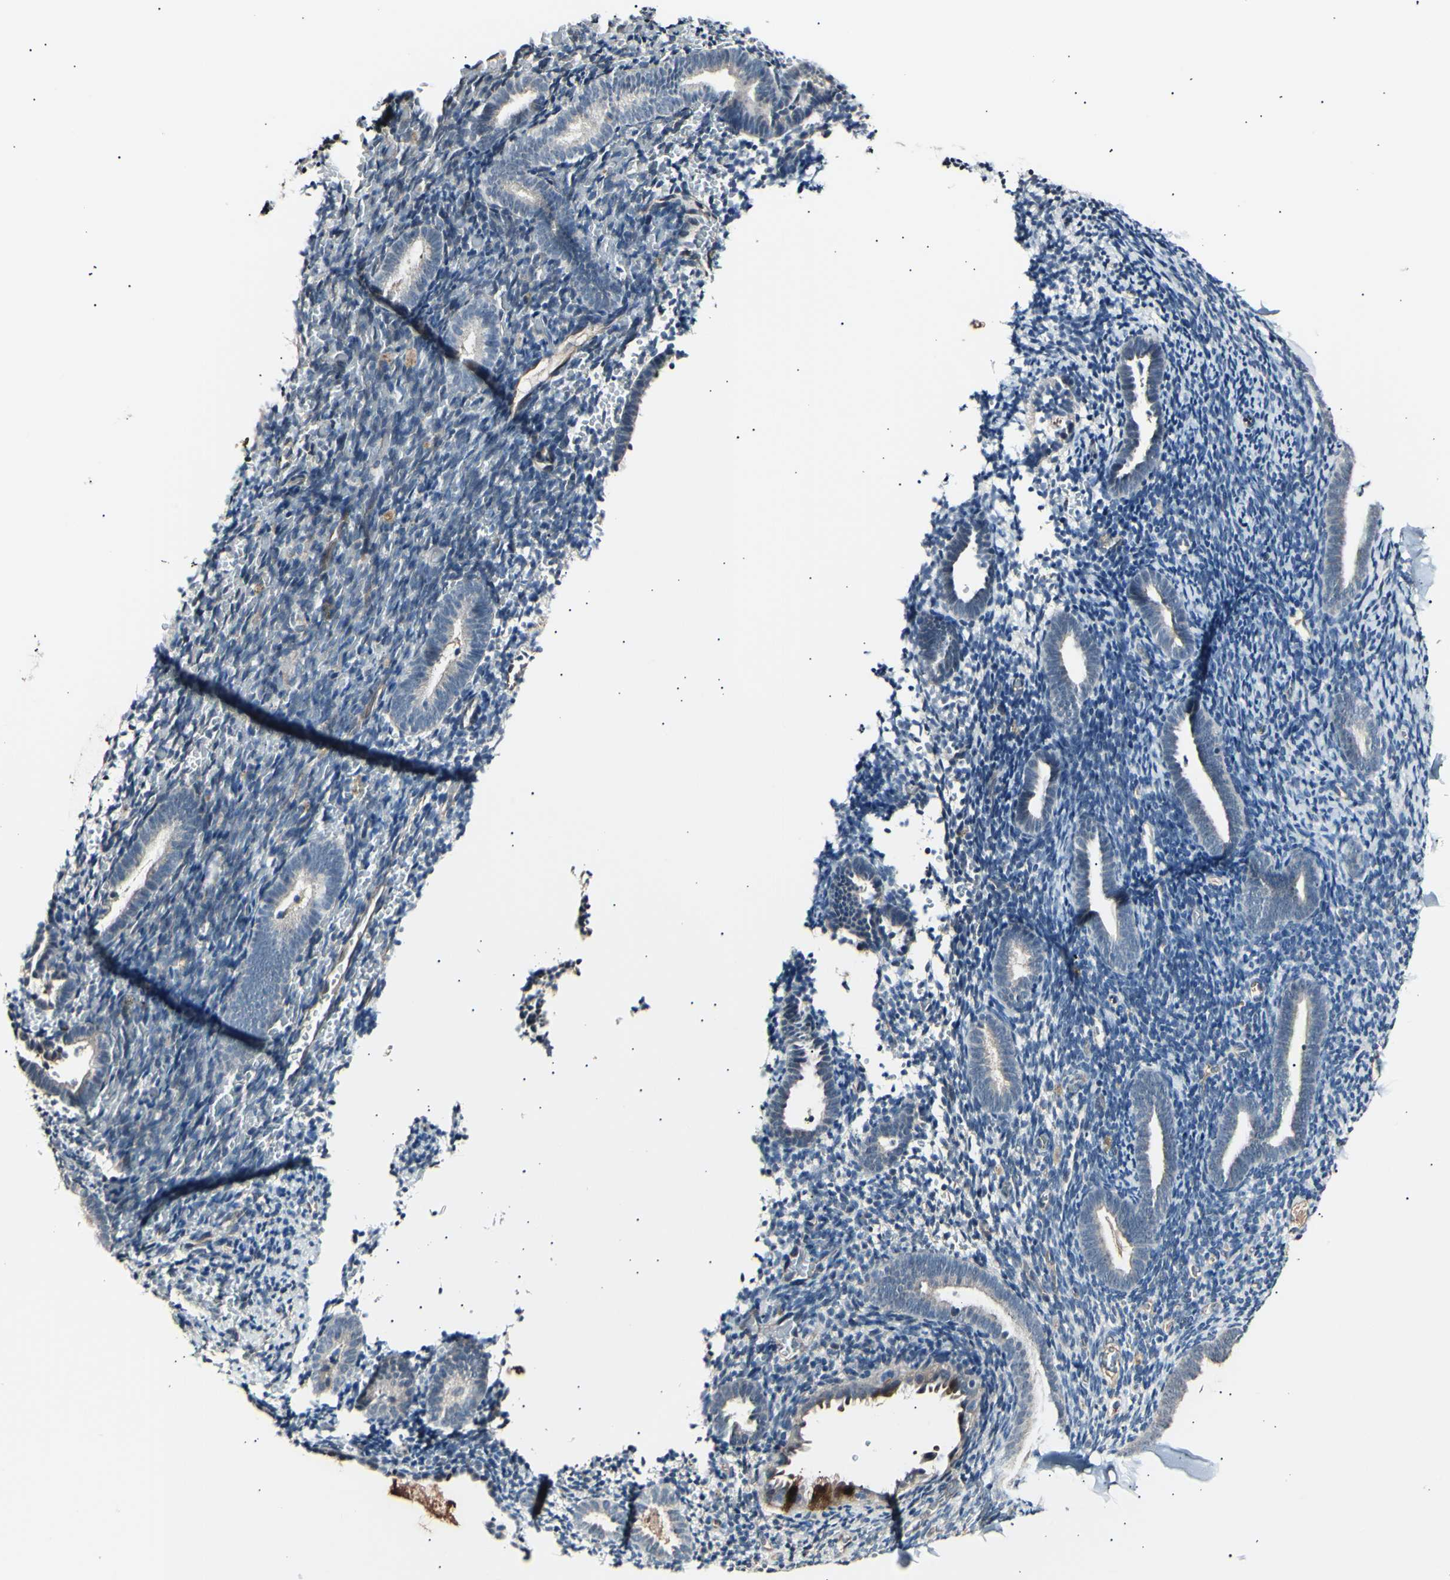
{"staining": {"intensity": "negative", "quantity": "none", "location": "none"}, "tissue": "endometrium", "cell_type": "Cells in endometrial stroma", "image_type": "normal", "snomed": [{"axis": "morphology", "description": "Normal tissue, NOS"}, {"axis": "topography", "description": "Endometrium"}], "caption": "Immunohistochemical staining of unremarkable endometrium displays no significant staining in cells in endometrial stroma.", "gene": "AK1", "patient": {"sex": "female", "age": 51}}